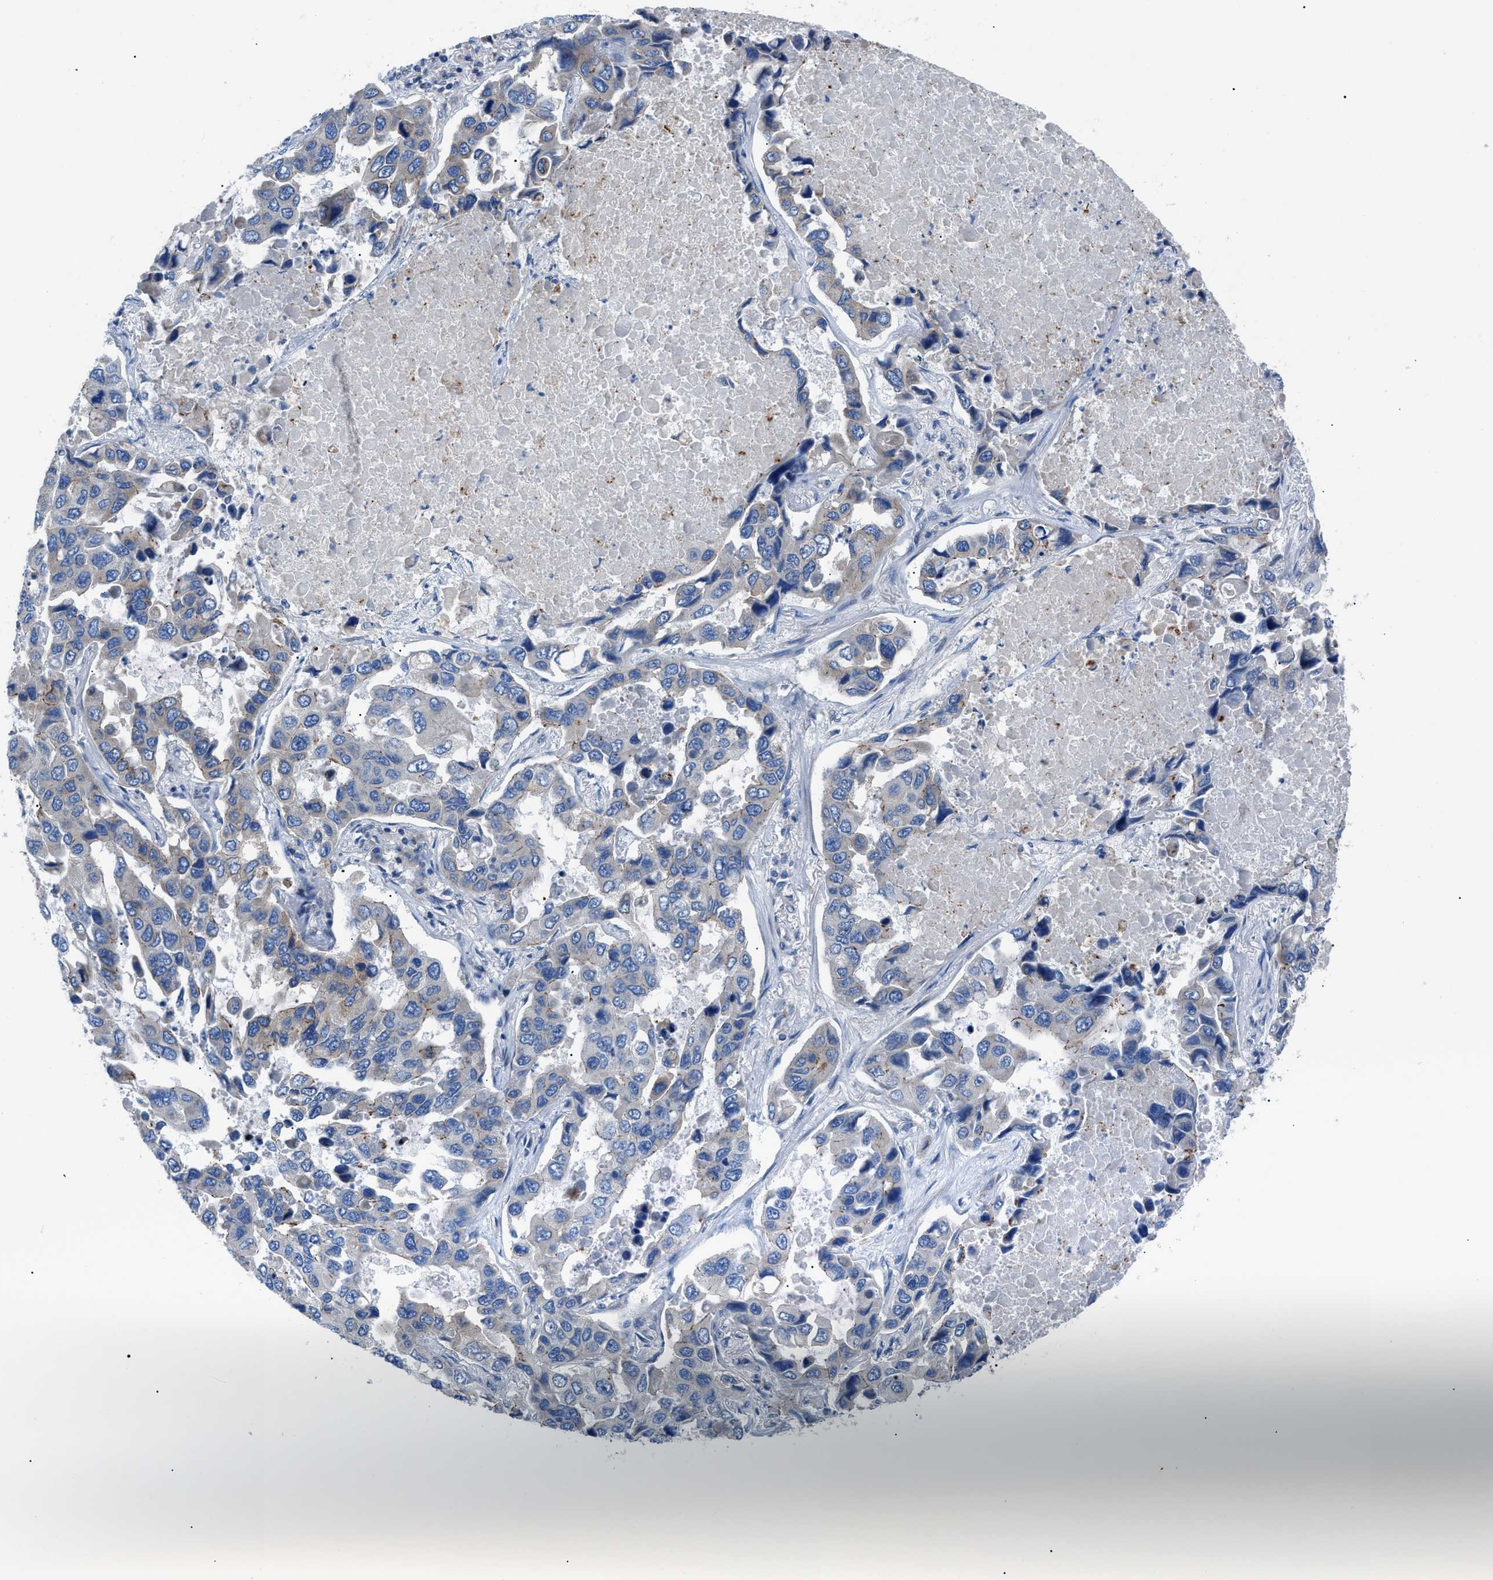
{"staining": {"intensity": "weak", "quantity": "25%-75%", "location": "cytoplasmic/membranous"}, "tissue": "lung cancer", "cell_type": "Tumor cells", "image_type": "cancer", "snomed": [{"axis": "morphology", "description": "Adenocarcinoma, NOS"}, {"axis": "topography", "description": "Lung"}], "caption": "A histopathology image of human lung adenocarcinoma stained for a protein demonstrates weak cytoplasmic/membranous brown staining in tumor cells. (DAB (3,3'-diaminobenzidine) IHC with brightfield microscopy, high magnification).", "gene": "ZDHHC24", "patient": {"sex": "male", "age": 64}}